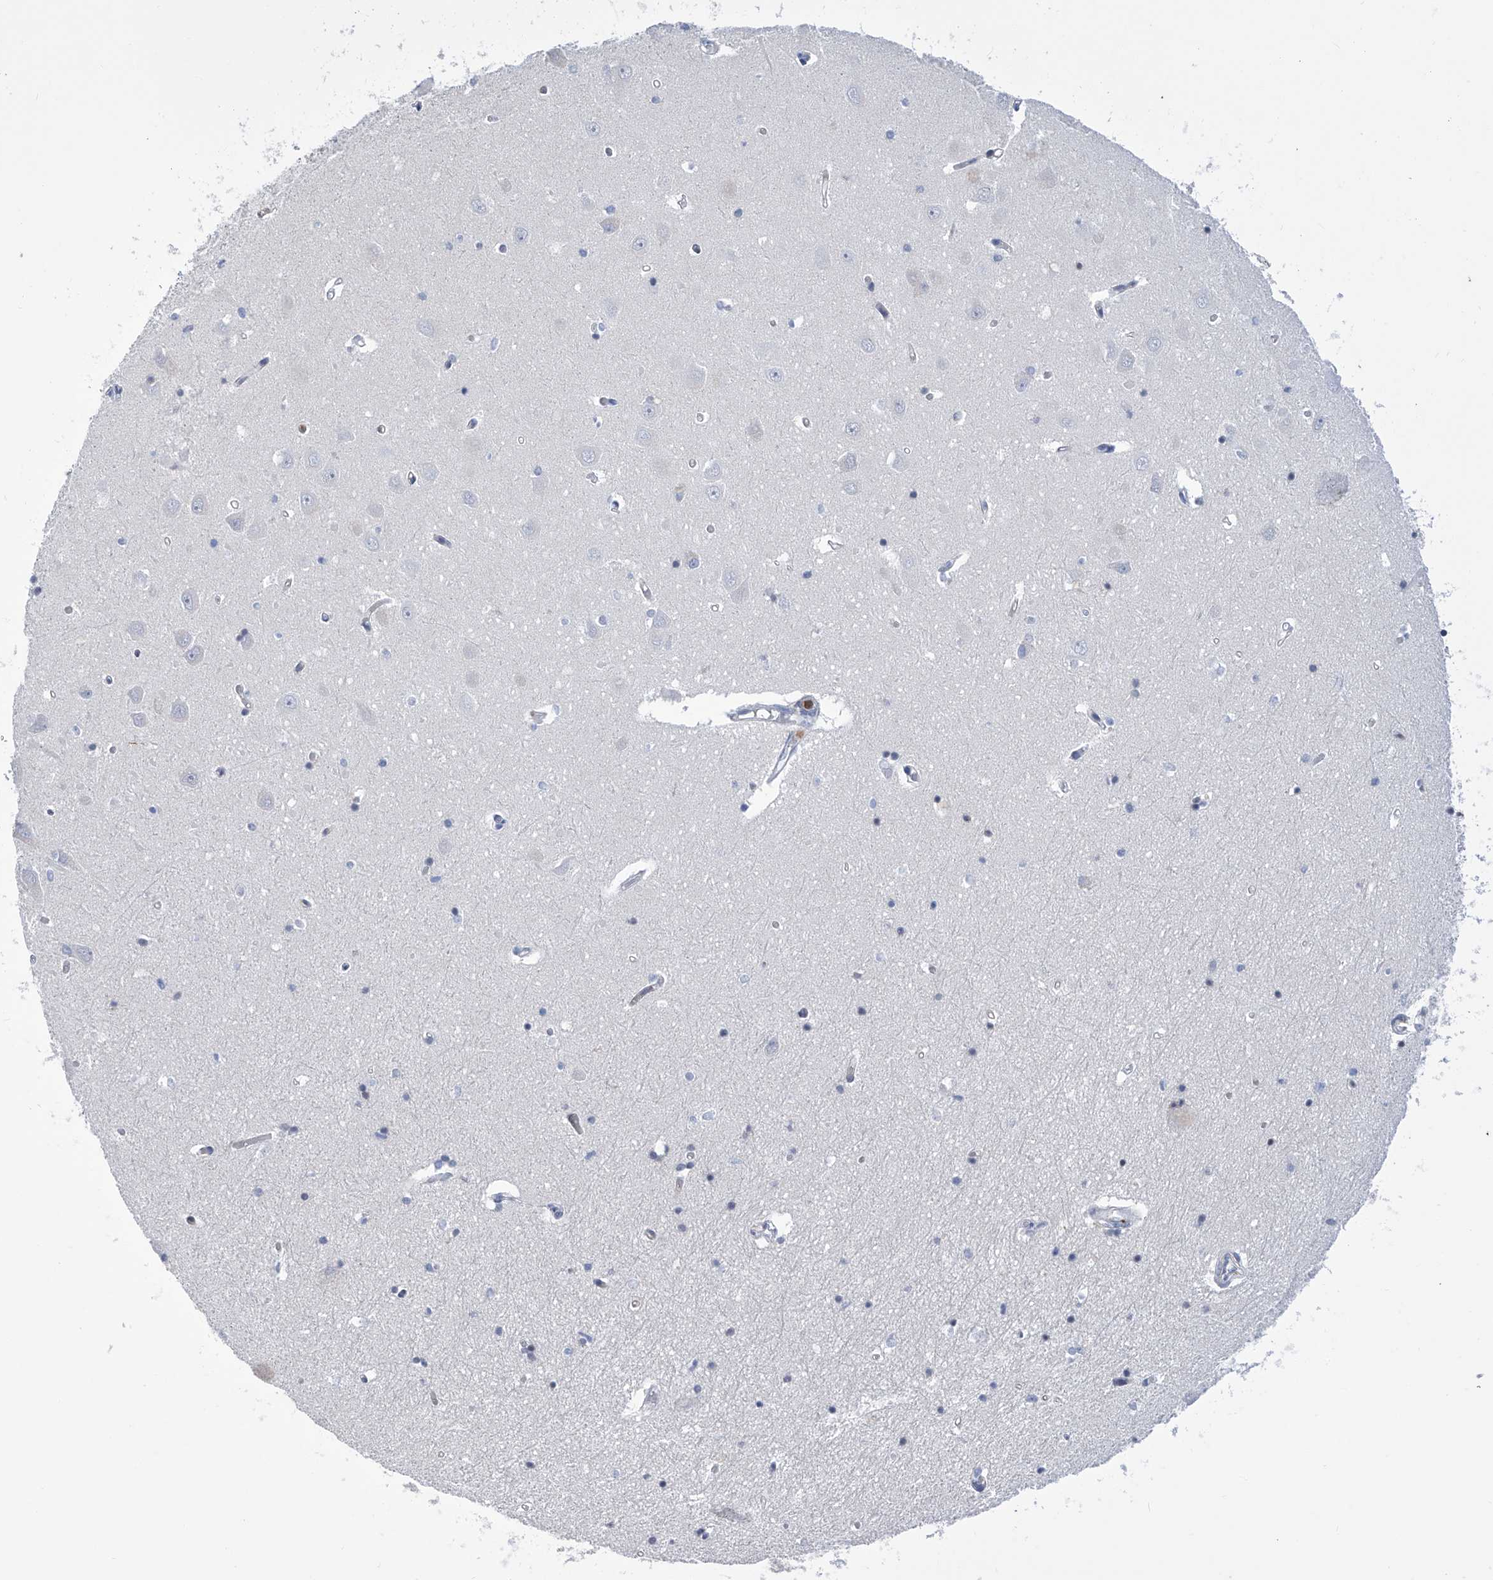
{"staining": {"intensity": "negative", "quantity": "none", "location": "none"}, "tissue": "hippocampus", "cell_type": "Glial cells", "image_type": "normal", "snomed": [{"axis": "morphology", "description": "Normal tissue, NOS"}, {"axis": "topography", "description": "Hippocampus"}], "caption": "This is a photomicrograph of immunohistochemistry (IHC) staining of normal hippocampus, which shows no expression in glial cells.", "gene": "PHF20", "patient": {"sex": "male", "age": 70}}